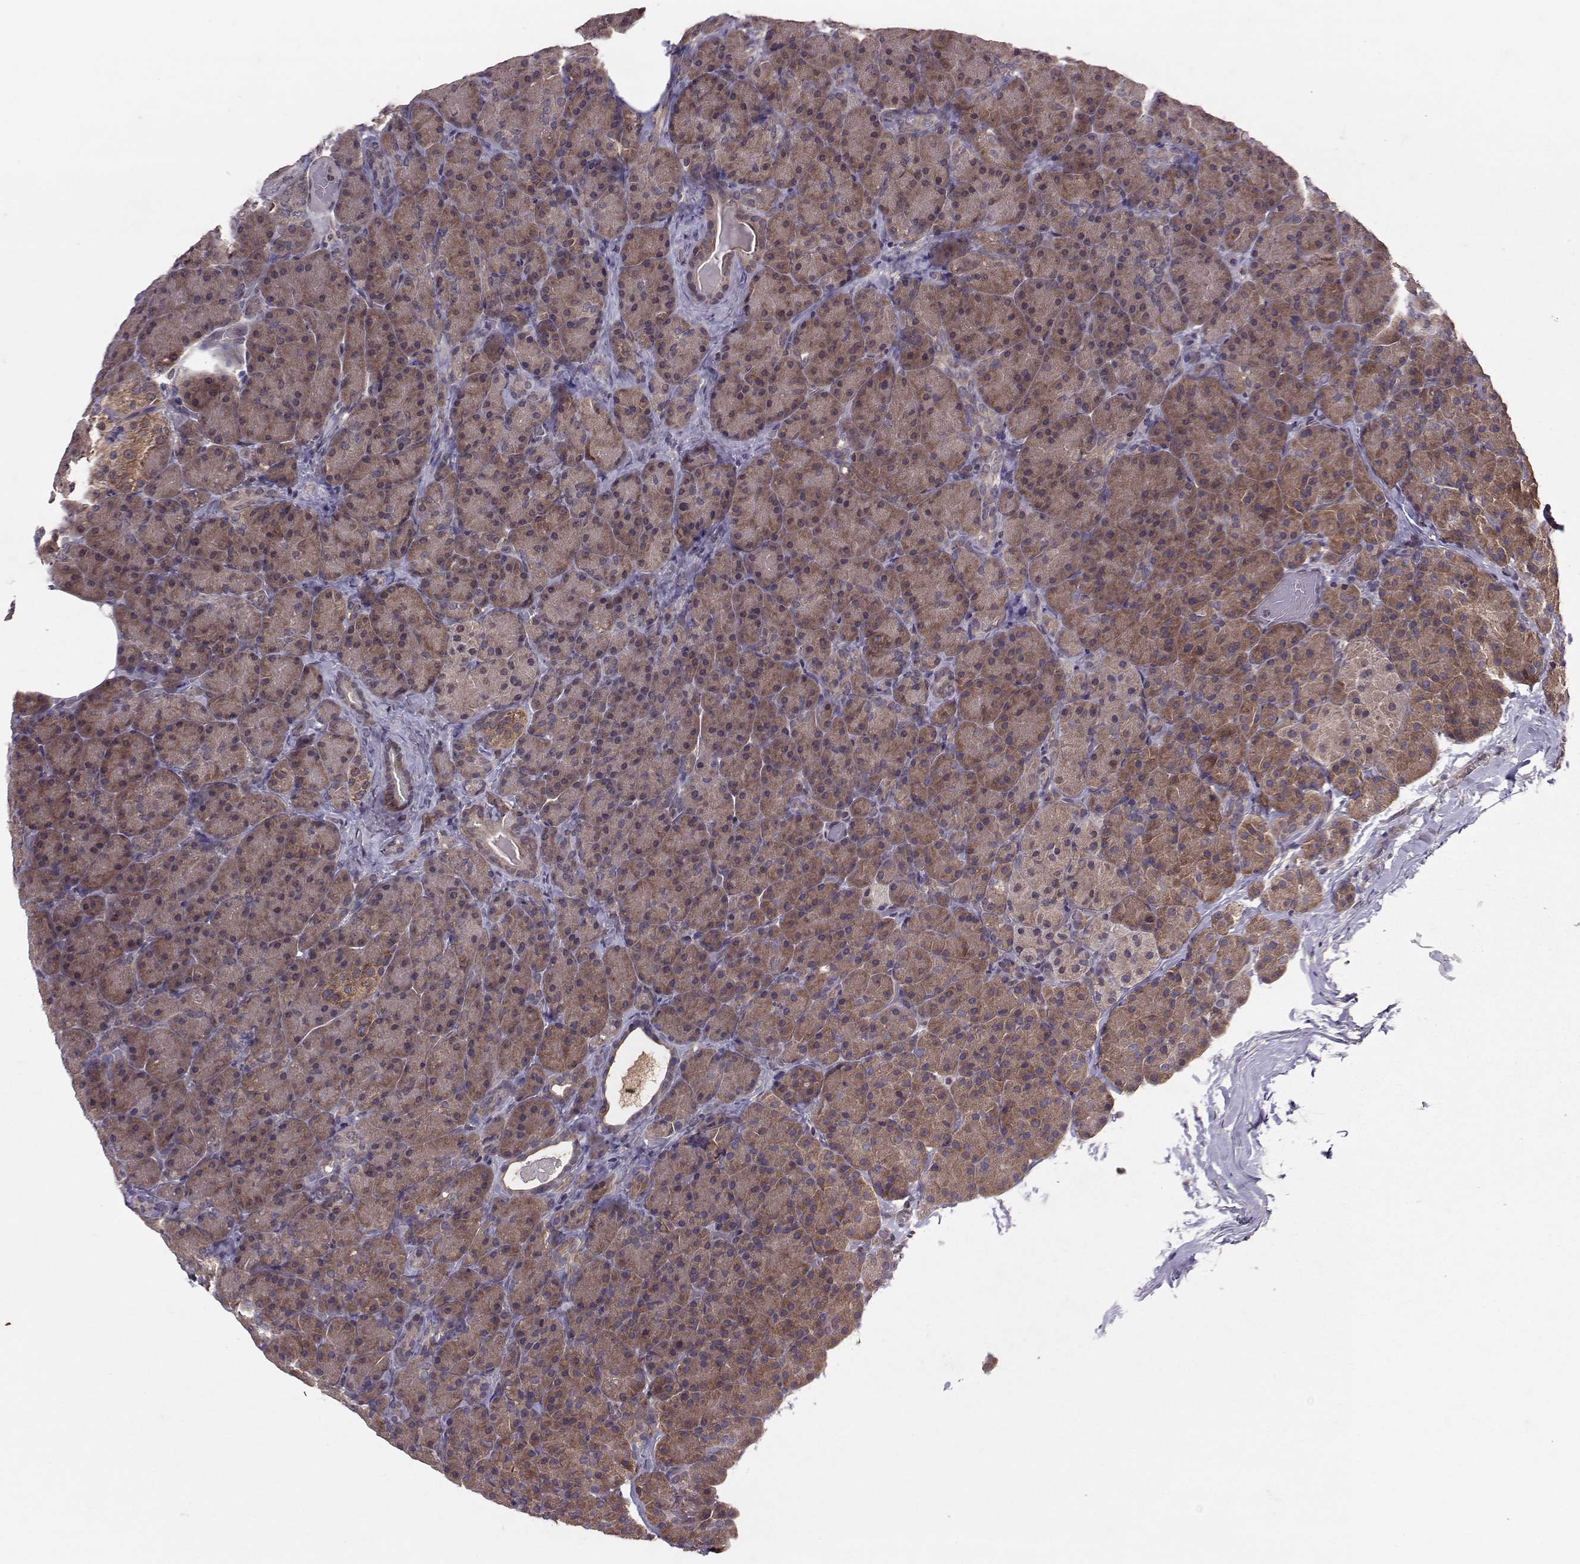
{"staining": {"intensity": "strong", "quantity": "25%-75%", "location": "cytoplasmic/membranous"}, "tissue": "pancreas", "cell_type": "Exocrine glandular cells", "image_type": "normal", "snomed": [{"axis": "morphology", "description": "Normal tissue, NOS"}, {"axis": "topography", "description": "Pancreas"}], "caption": "Exocrine glandular cells demonstrate high levels of strong cytoplasmic/membranous expression in approximately 25%-75% of cells in normal pancreas.", "gene": "PPP2R2A", "patient": {"sex": "male", "age": 57}}